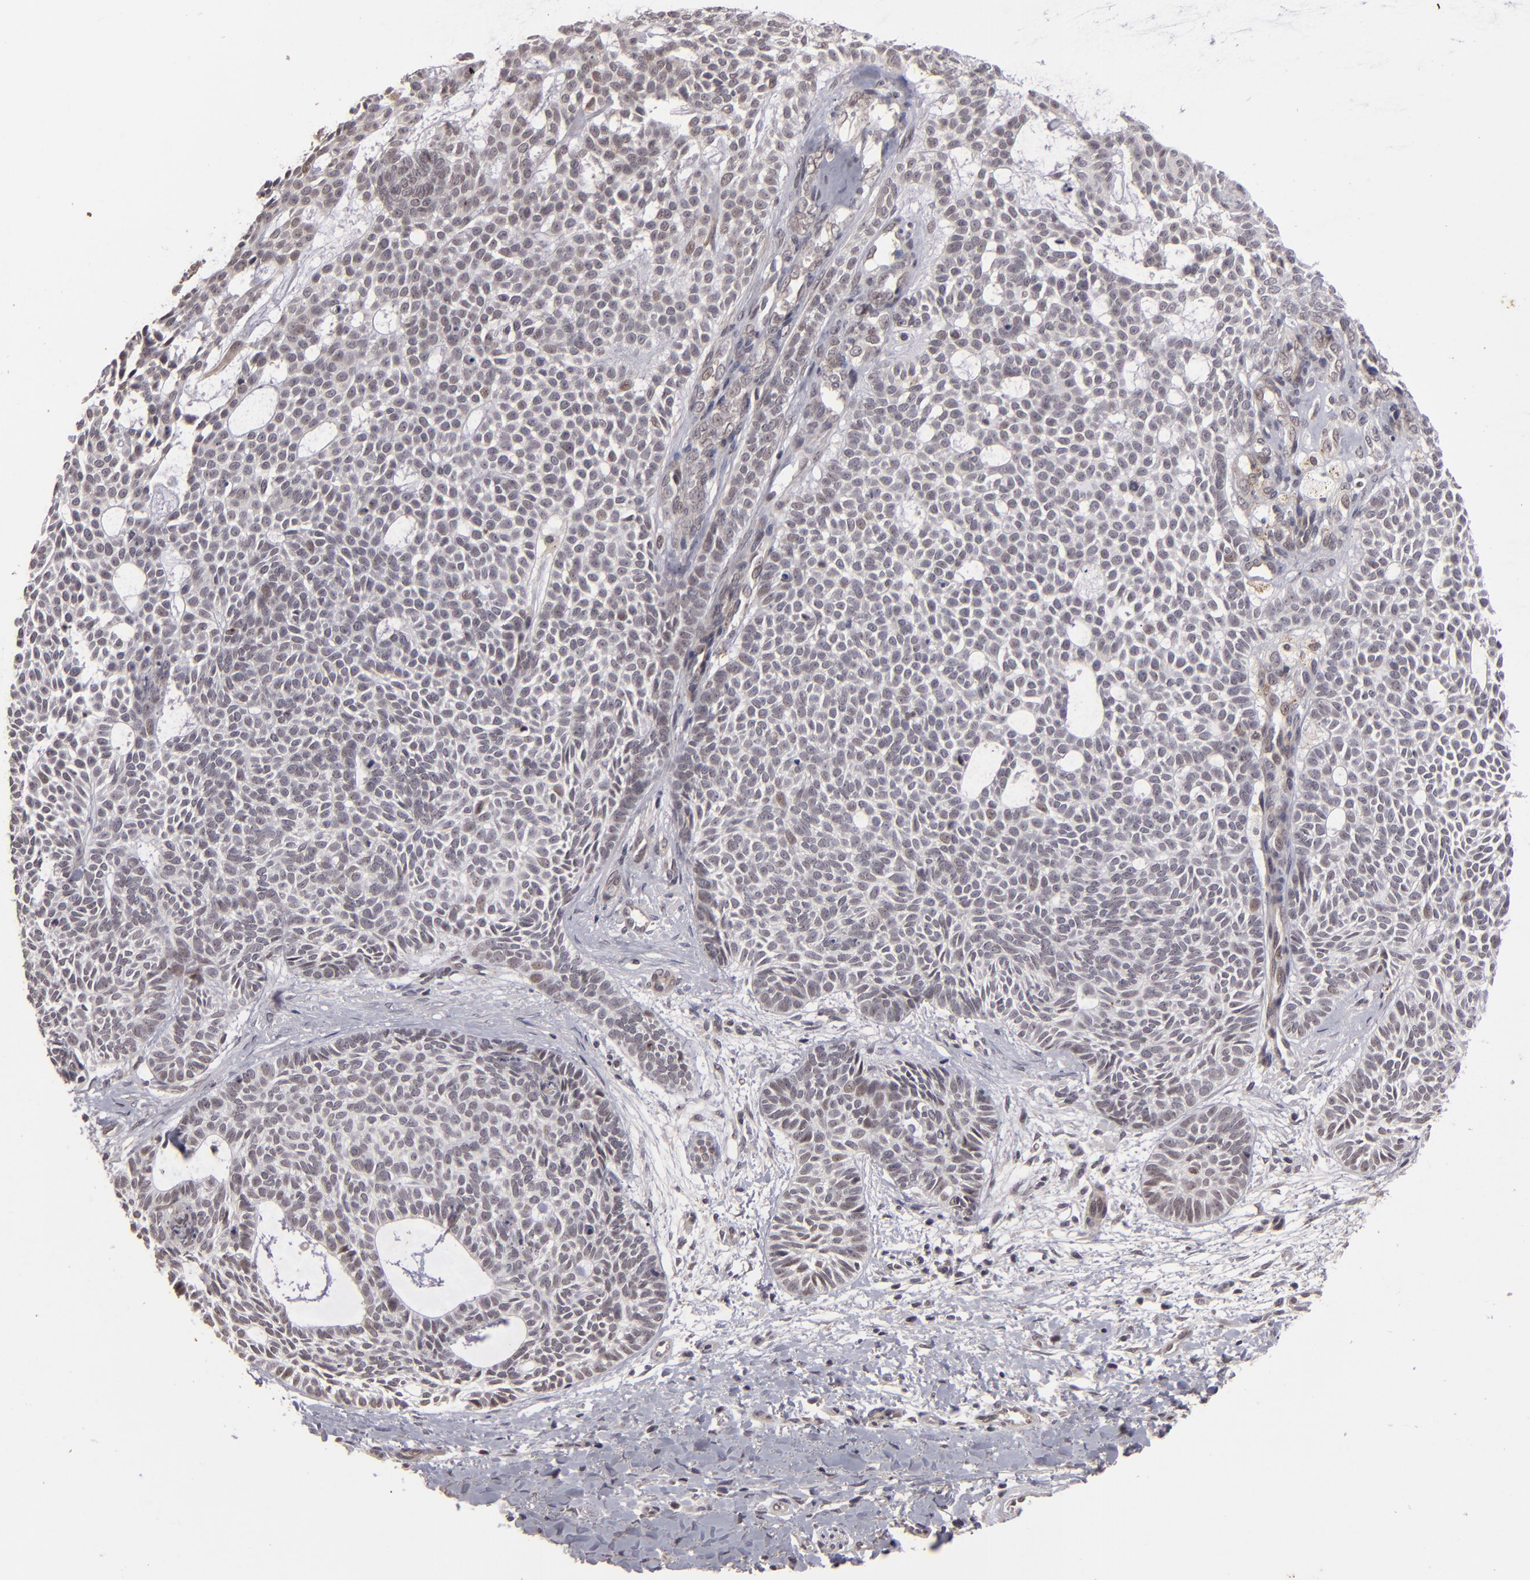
{"staining": {"intensity": "weak", "quantity": "<25%", "location": "cytoplasmic/membranous"}, "tissue": "skin cancer", "cell_type": "Tumor cells", "image_type": "cancer", "snomed": [{"axis": "morphology", "description": "Basal cell carcinoma"}, {"axis": "topography", "description": "Skin"}], "caption": "DAB immunohistochemical staining of basal cell carcinoma (skin) reveals no significant staining in tumor cells. The staining is performed using DAB brown chromogen with nuclei counter-stained in using hematoxylin.", "gene": "DFFA", "patient": {"sex": "male", "age": 75}}